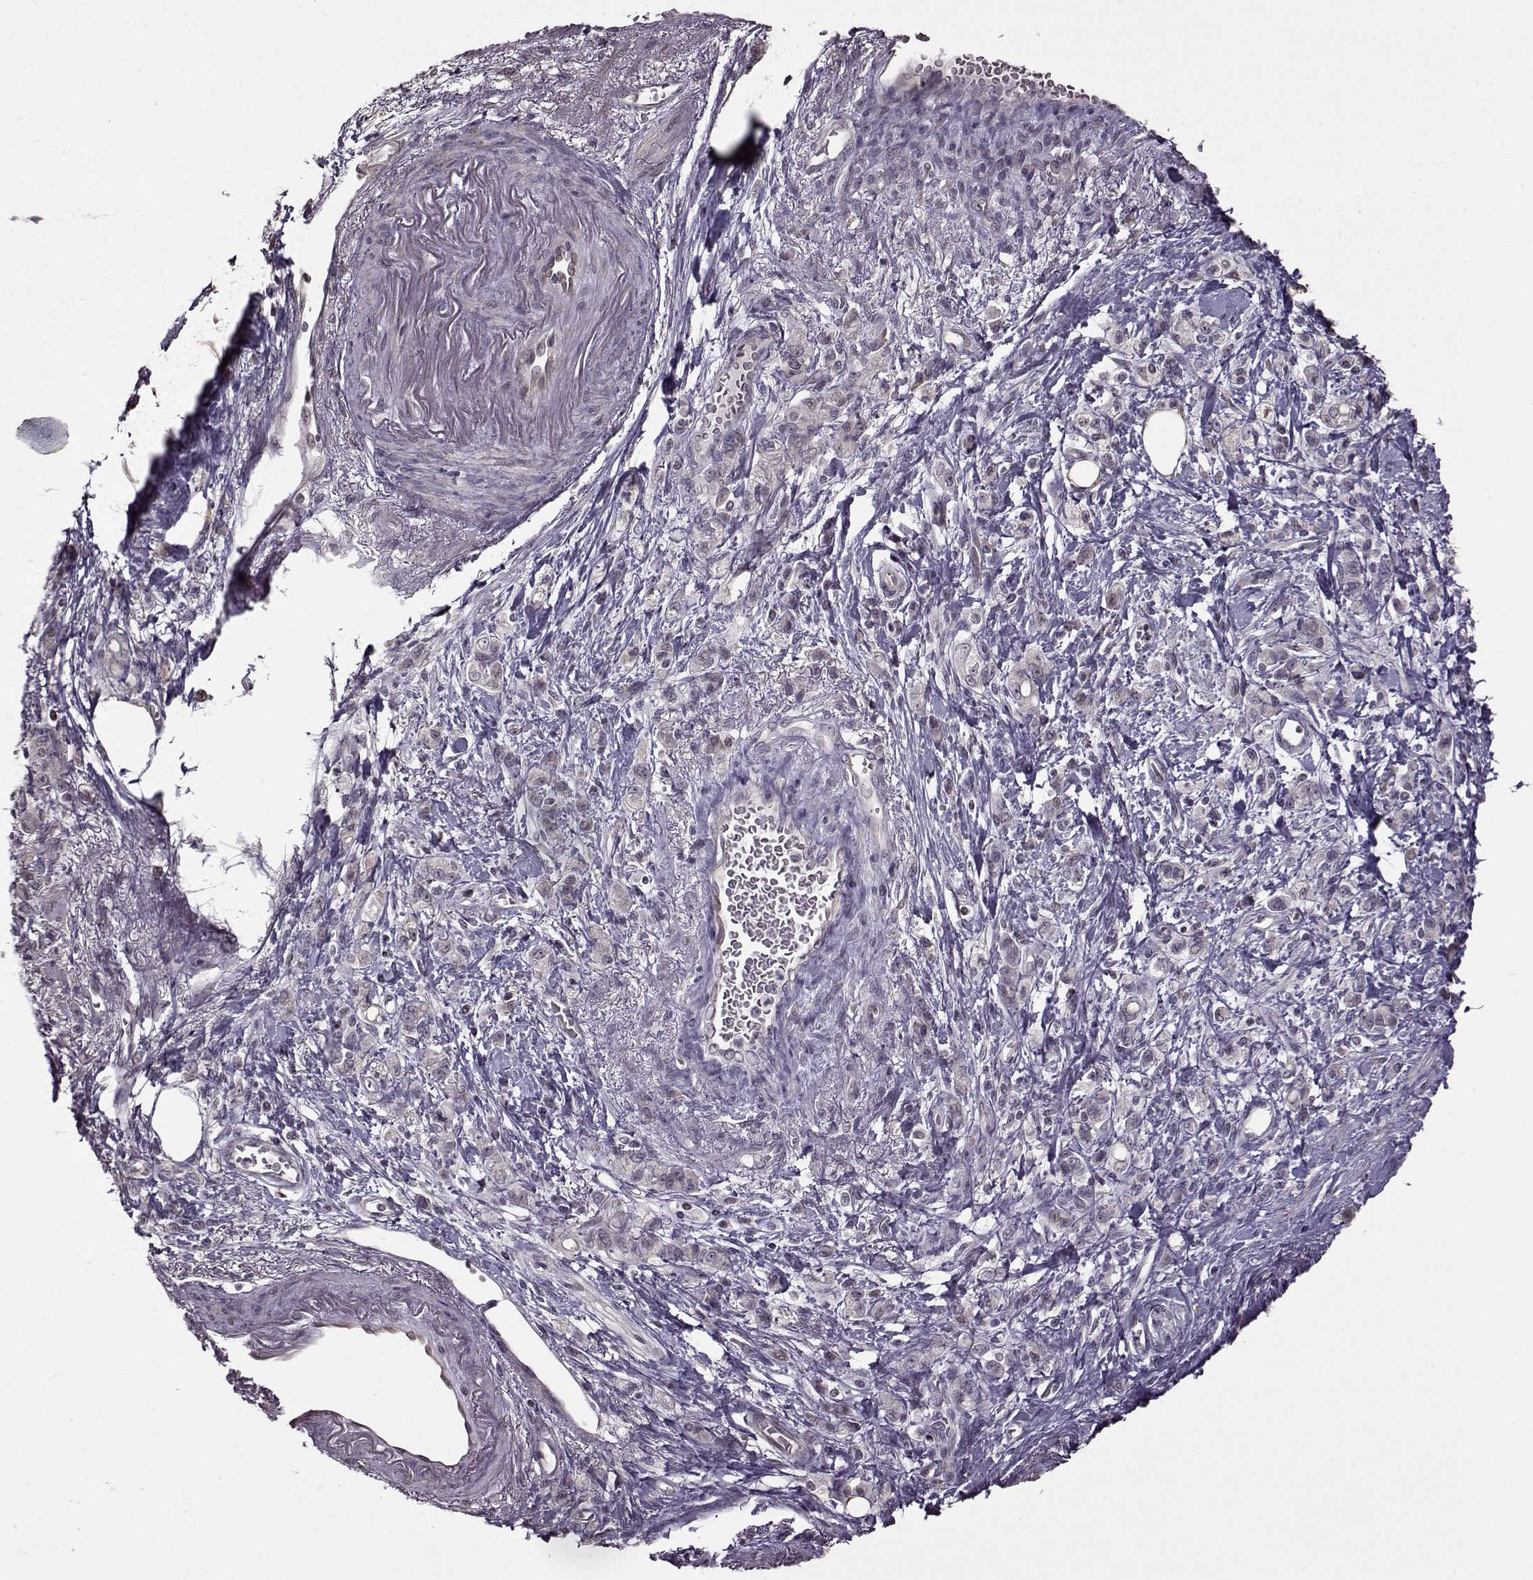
{"staining": {"intensity": "negative", "quantity": "none", "location": "none"}, "tissue": "stomach cancer", "cell_type": "Tumor cells", "image_type": "cancer", "snomed": [{"axis": "morphology", "description": "Adenocarcinoma, NOS"}, {"axis": "topography", "description": "Stomach"}], "caption": "Immunohistochemistry of human adenocarcinoma (stomach) reveals no expression in tumor cells.", "gene": "FSHB", "patient": {"sex": "male", "age": 77}}